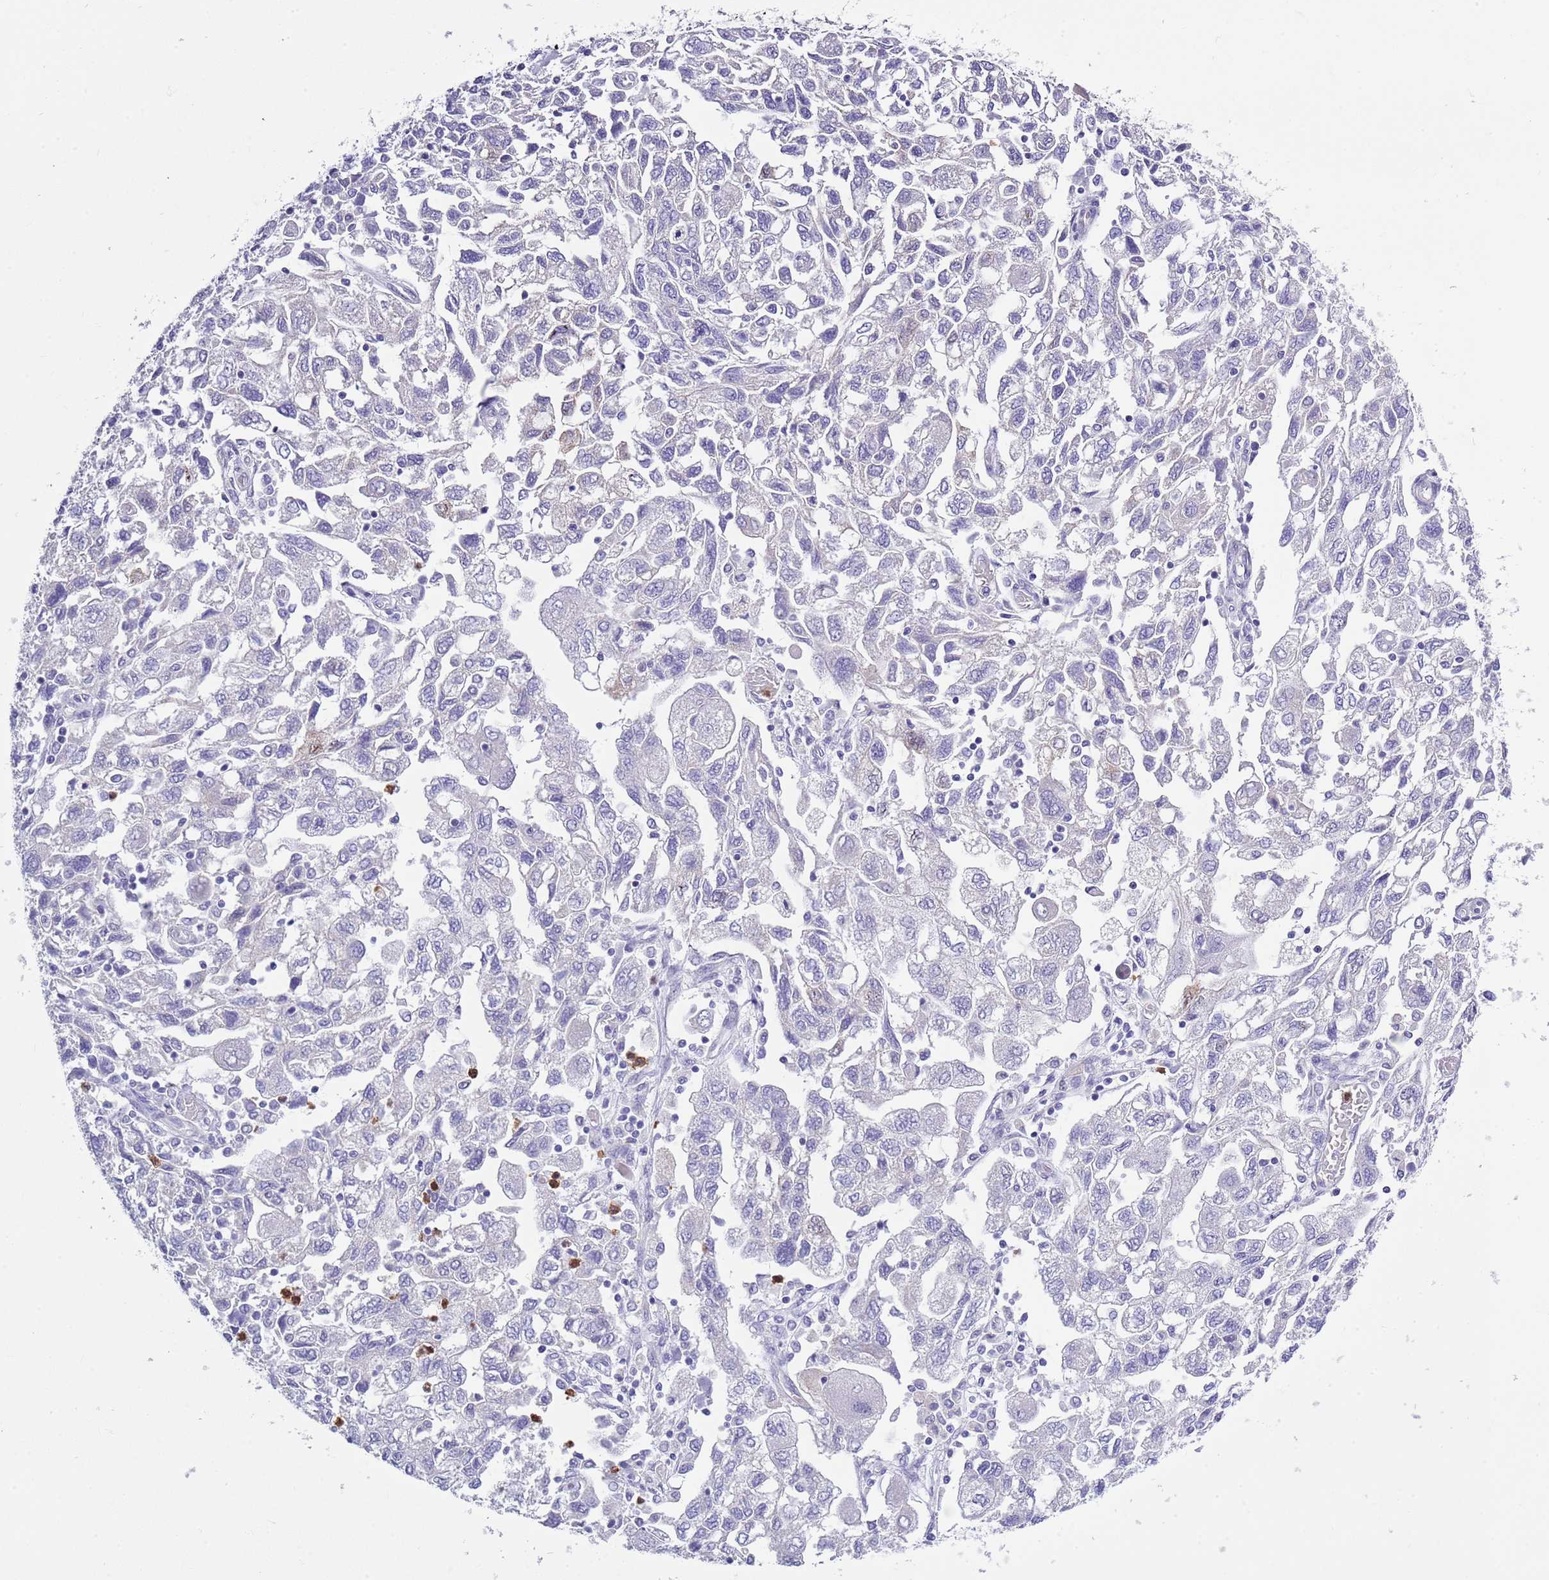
{"staining": {"intensity": "negative", "quantity": "none", "location": "none"}, "tissue": "ovarian cancer", "cell_type": "Tumor cells", "image_type": "cancer", "snomed": [{"axis": "morphology", "description": "Carcinoma, NOS"}, {"axis": "morphology", "description": "Cystadenocarcinoma, serous, NOS"}, {"axis": "topography", "description": "Ovary"}], "caption": "An image of ovarian serous cystadenocarcinoma stained for a protein shows no brown staining in tumor cells.", "gene": "ZFP2", "patient": {"sex": "female", "age": 69}}